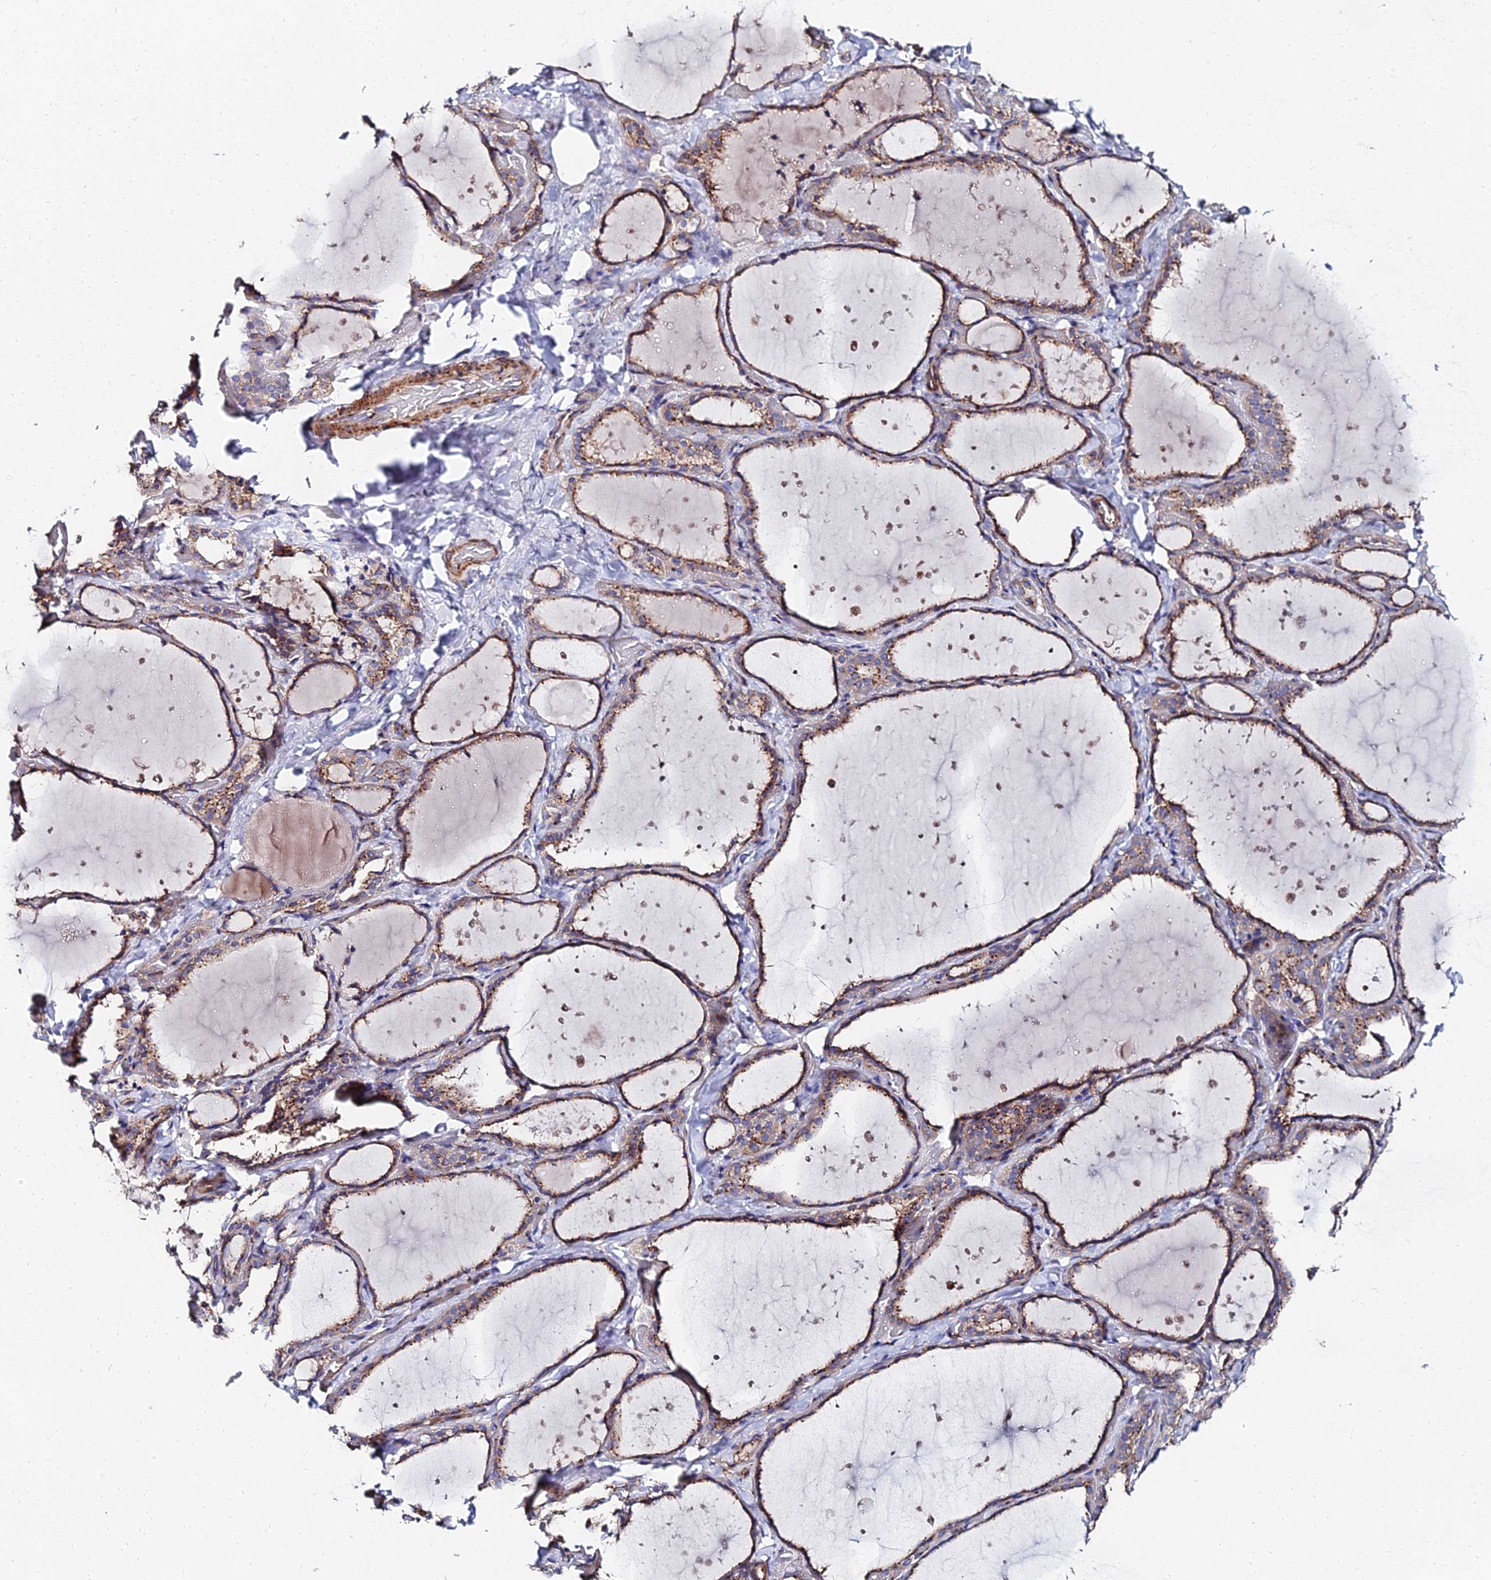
{"staining": {"intensity": "moderate", "quantity": ">75%", "location": "cytoplasmic/membranous"}, "tissue": "thyroid gland", "cell_type": "Glandular cells", "image_type": "normal", "snomed": [{"axis": "morphology", "description": "Normal tissue, NOS"}, {"axis": "topography", "description": "Thyroid gland"}], "caption": "Unremarkable thyroid gland reveals moderate cytoplasmic/membranous staining in approximately >75% of glandular cells.", "gene": "BORCS8", "patient": {"sex": "female", "age": 44}}